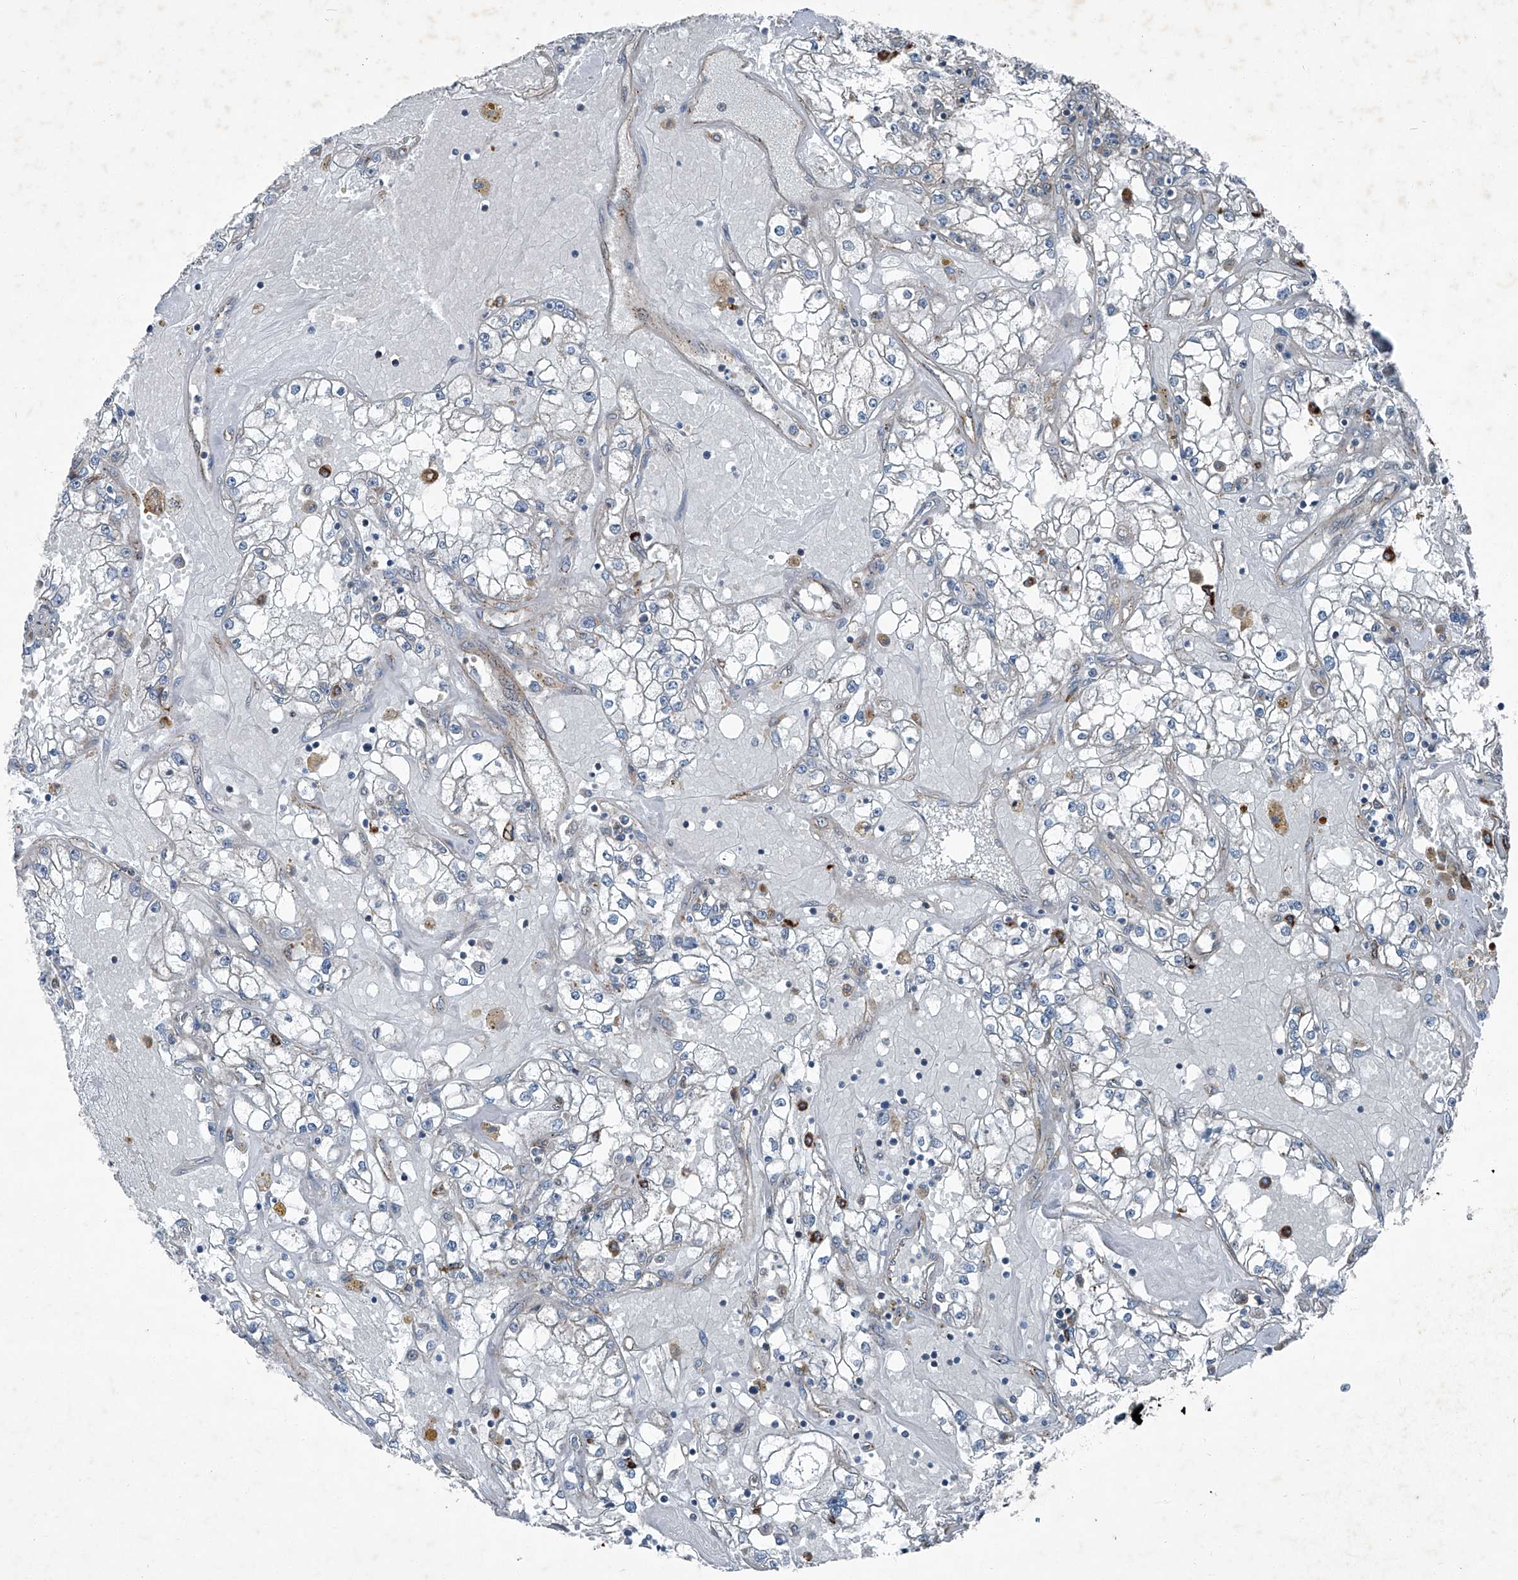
{"staining": {"intensity": "negative", "quantity": "none", "location": "none"}, "tissue": "renal cancer", "cell_type": "Tumor cells", "image_type": "cancer", "snomed": [{"axis": "morphology", "description": "Adenocarcinoma, NOS"}, {"axis": "topography", "description": "Kidney"}], "caption": "High magnification brightfield microscopy of renal cancer stained with DAB (3,3'-diaminobenzidine) (brown) and counterstained with hematoxylin (blue): tumor cells show no significant positivity.", "gene": "SENP2", "patient": {"sex": "male", "age": 56}}